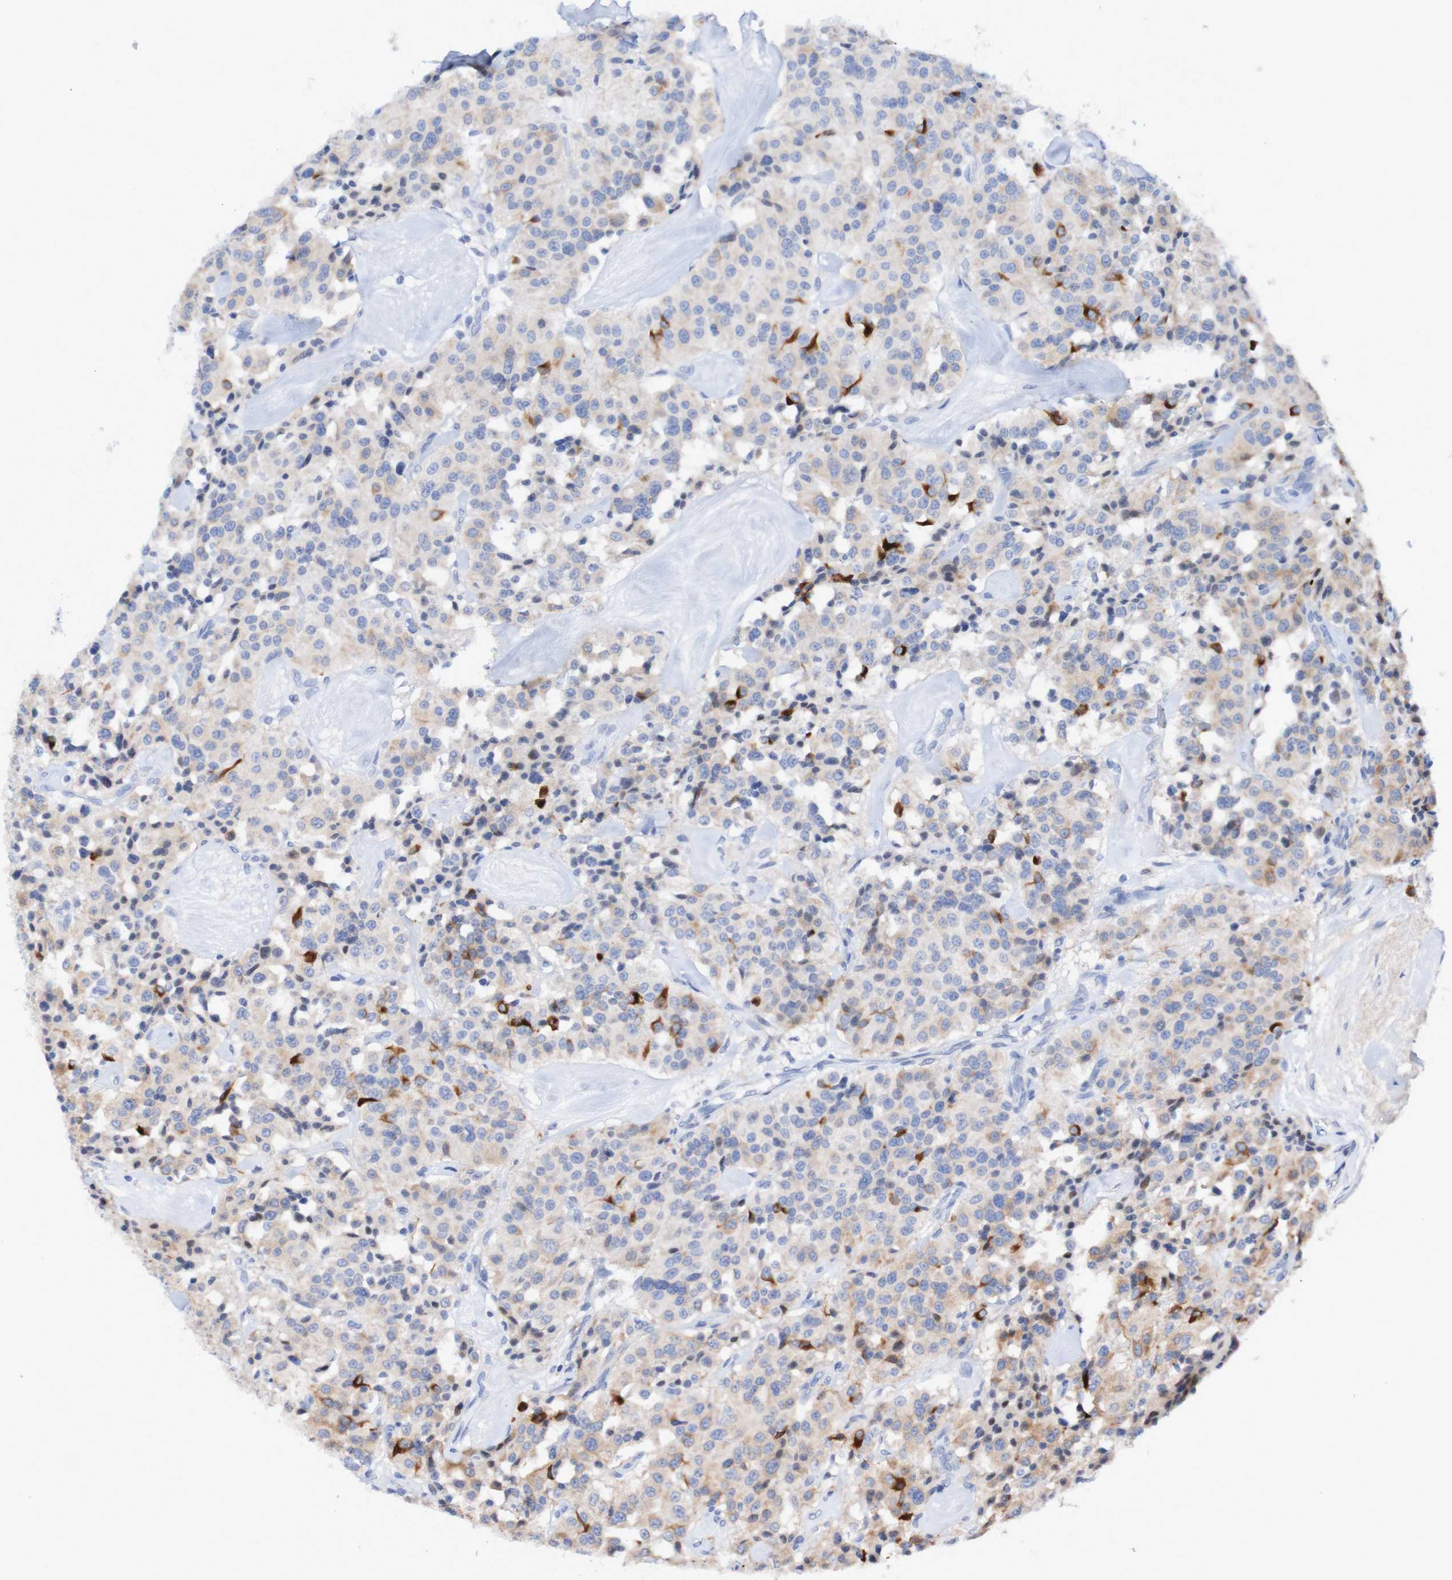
{"staining": {"intensity": "strong", "quantity": "<25%", "location": "cytoplasmic/membranous"}, "tissue": "carcinoid", "cell_type": "Tumor cells", "image_type": "cancer", "snomed": [{"axis": "morphology", "description": "Carcinoid, malignant, NOS"}, {"axis": "topography", "description": "Lung"}], "caption": "Malignant carcinoid stained for a protein exhibits strong cytoplasmic/membranous positivity in tumor cells.", "gene": "SEZ6", "patient": {"sex": "male", "age": 30}}